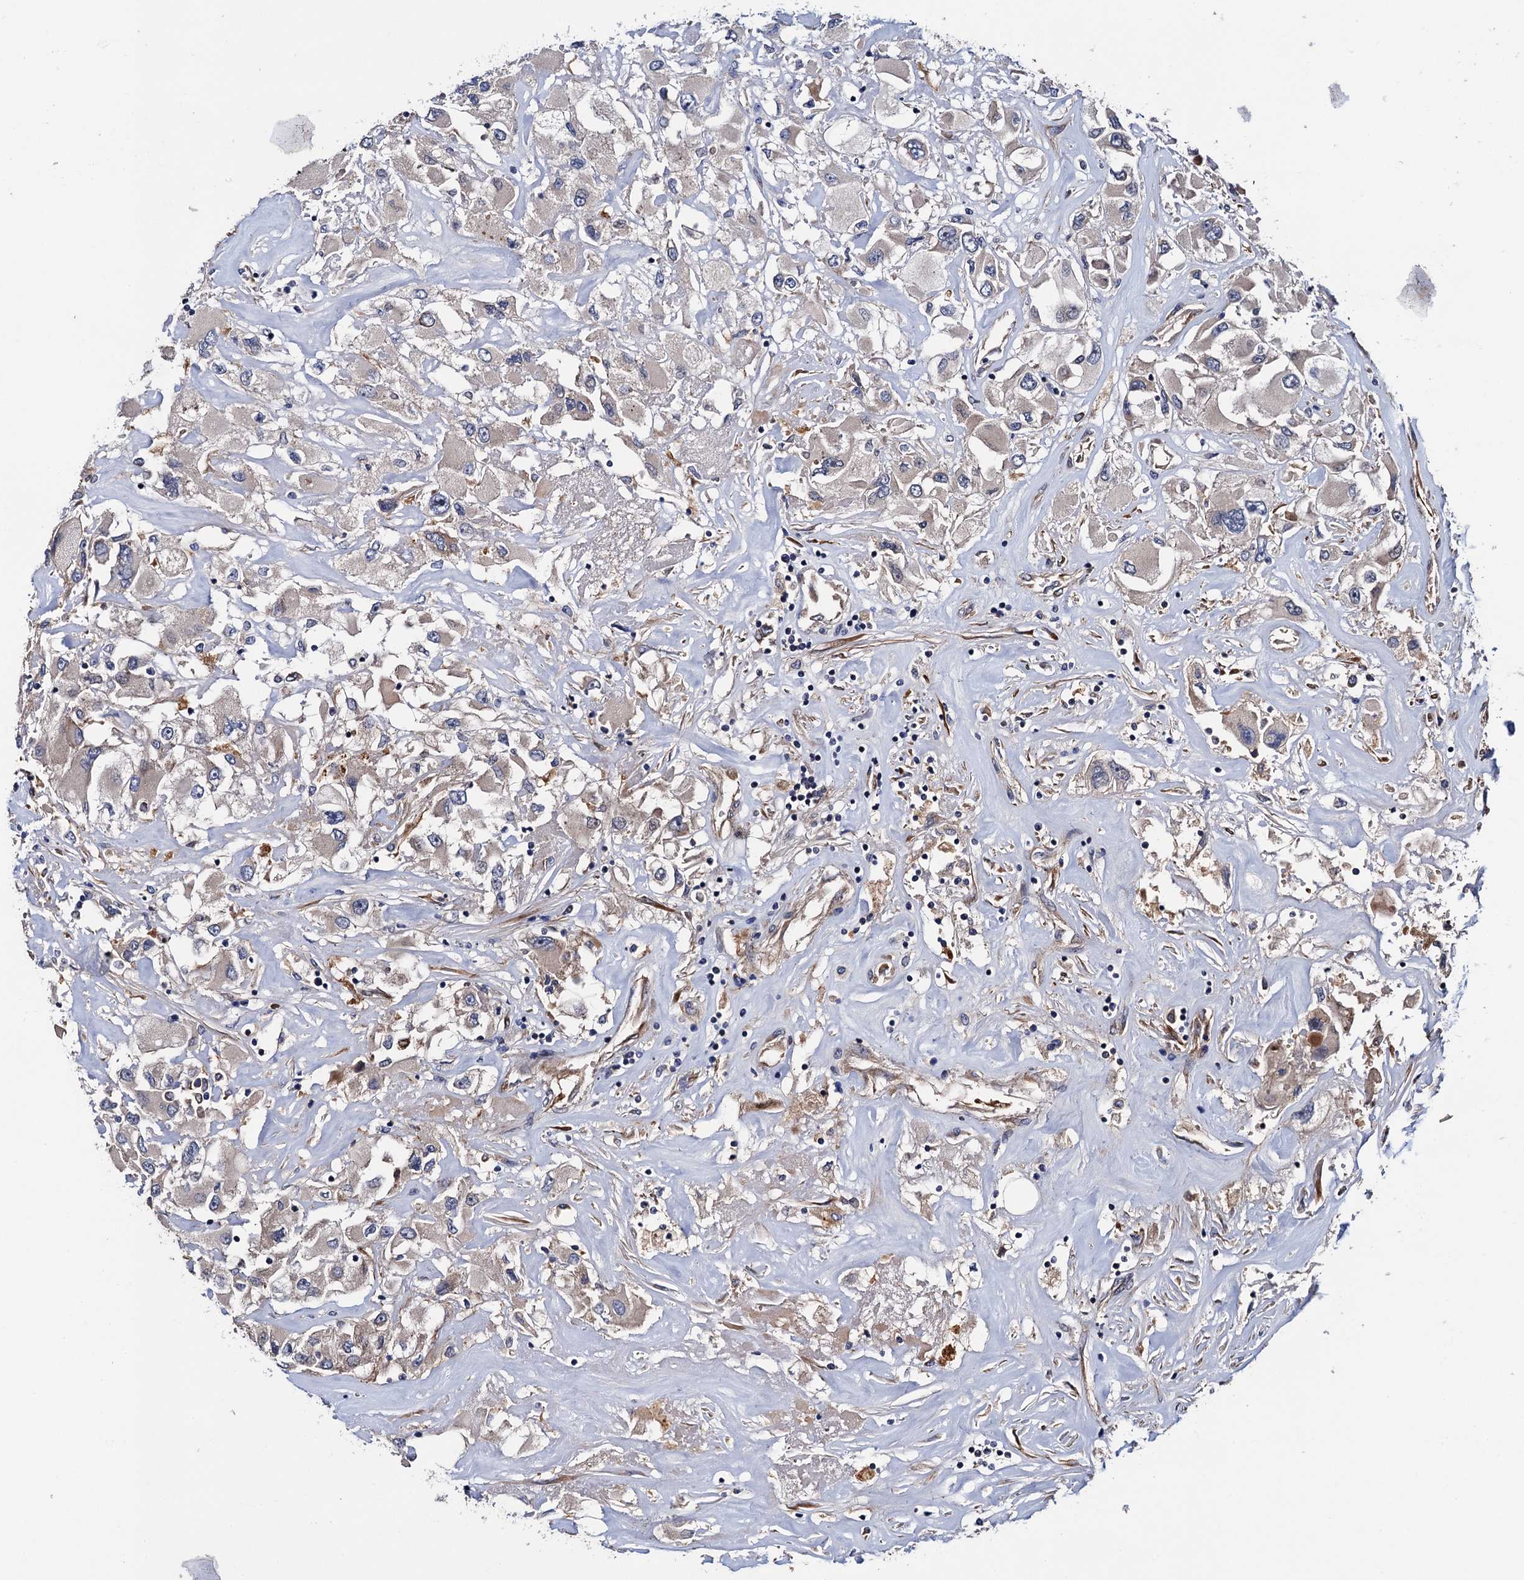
{"staining": {"intensity": "negative", "quantity": "none", "location": "none"}, "tissue": "renal cancer", "cell_type": "Tumor cells", "image_type": "cancer", "snomed": [{"axis": "morphology", "description": "Adenocarcinoma, NOS"}, {"axis": "topography", "description": "Kidney"}], "caption": "Tumor cells are negative for protein expression in human renal cancer (adenocarcinoma).", "gene": "TRMT112", "patient": {"sex": "female", "age": 52}}